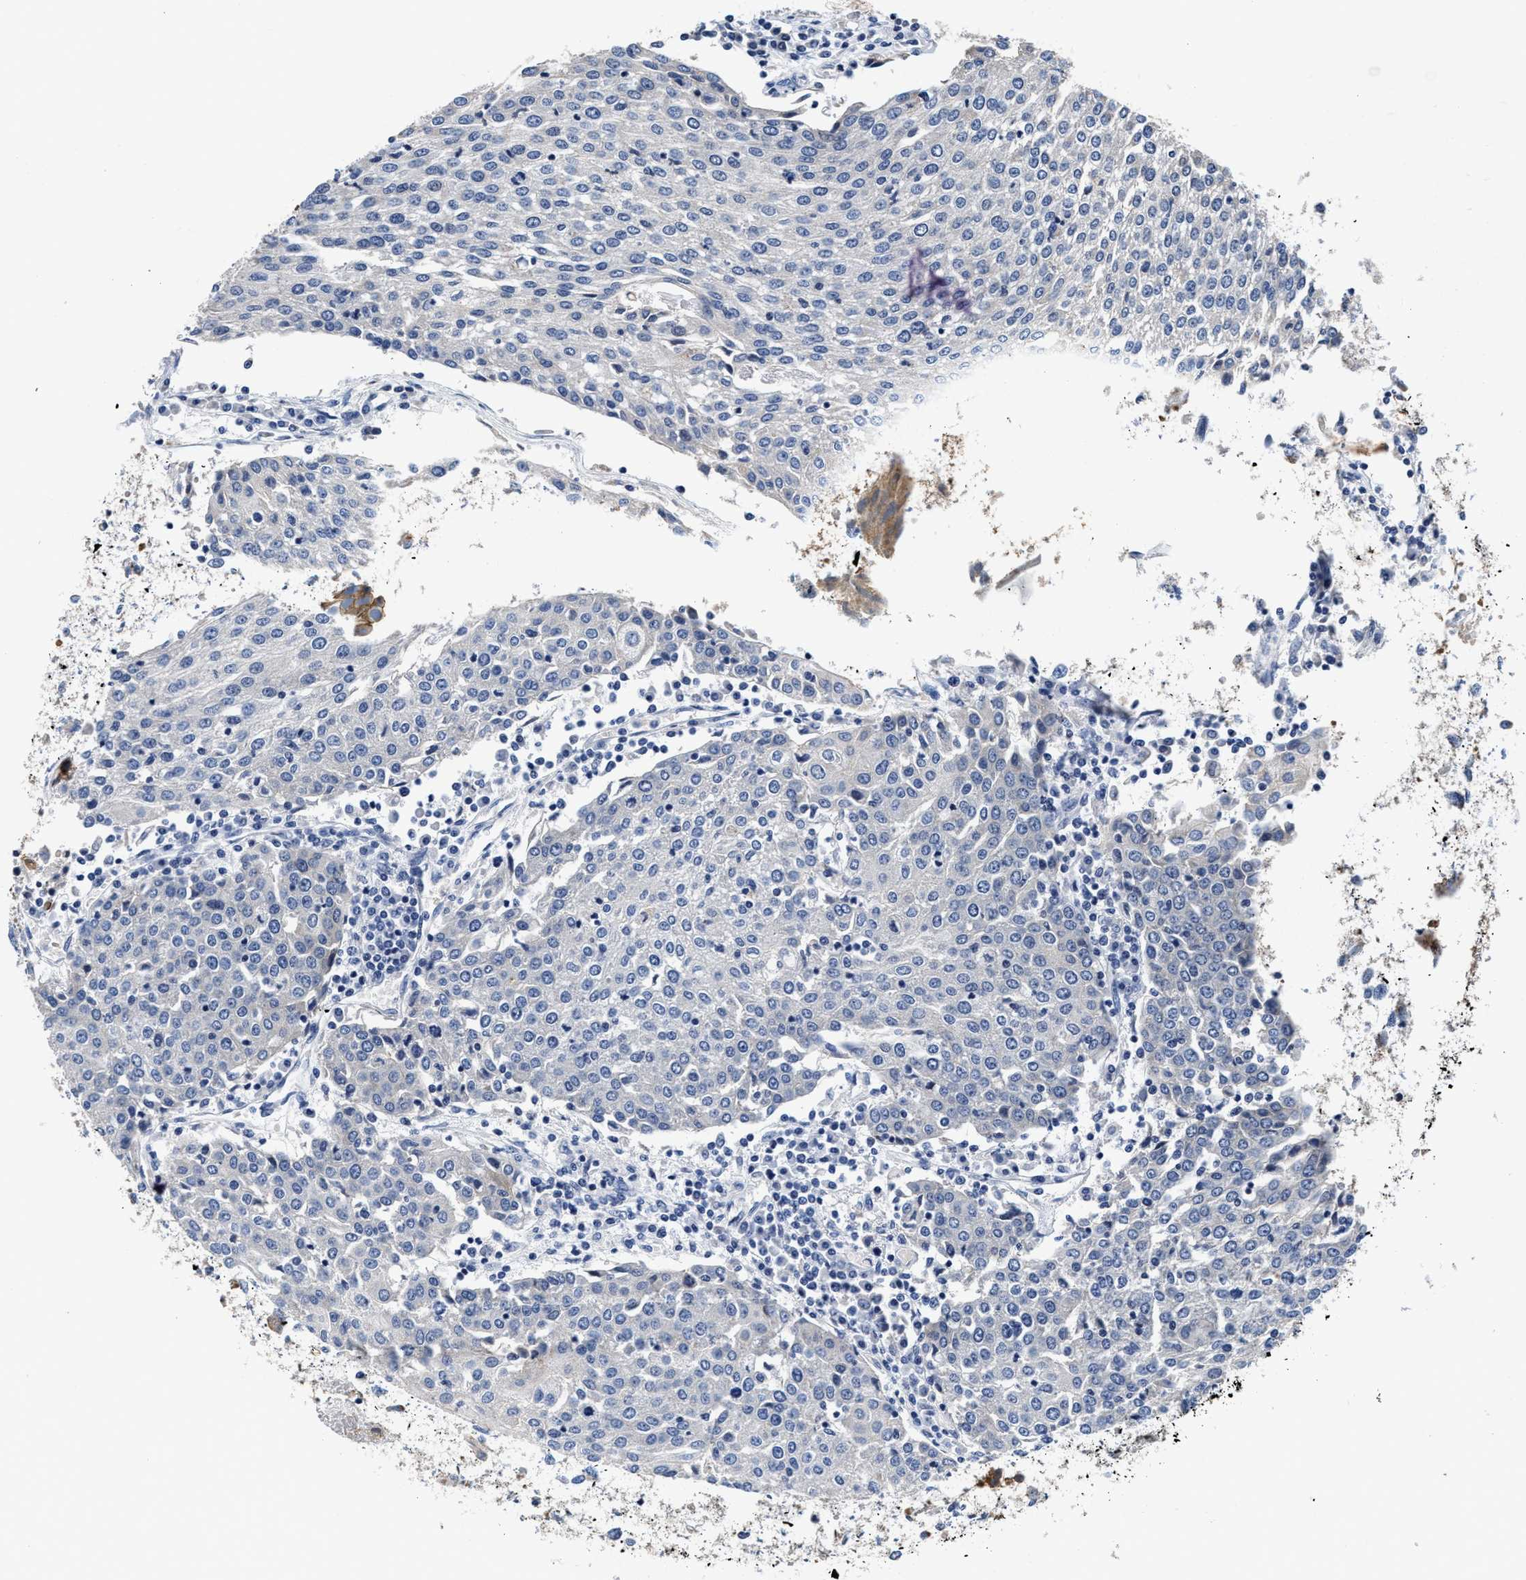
{"staining": {"intensity": "negative", "quantity": "none", "location": "none"}, "tissue": "urothelial cancer", "cell_type": "Tumor cells", "image_type": "cancer", "snomed": [{"axis": "morphology", "description": "Urothelial carcinoma, High grade"}, {"axis": "topography", "description": "Urinary bladder"}], "caption": "Immunohistochemistry of urothelial cancer reveals no expression in tumor cells. (DAB immunohistochemistry with hematoxylin counter stain).", "gene": "GHITM", "patient": {"sex": "female", "age": 85}}